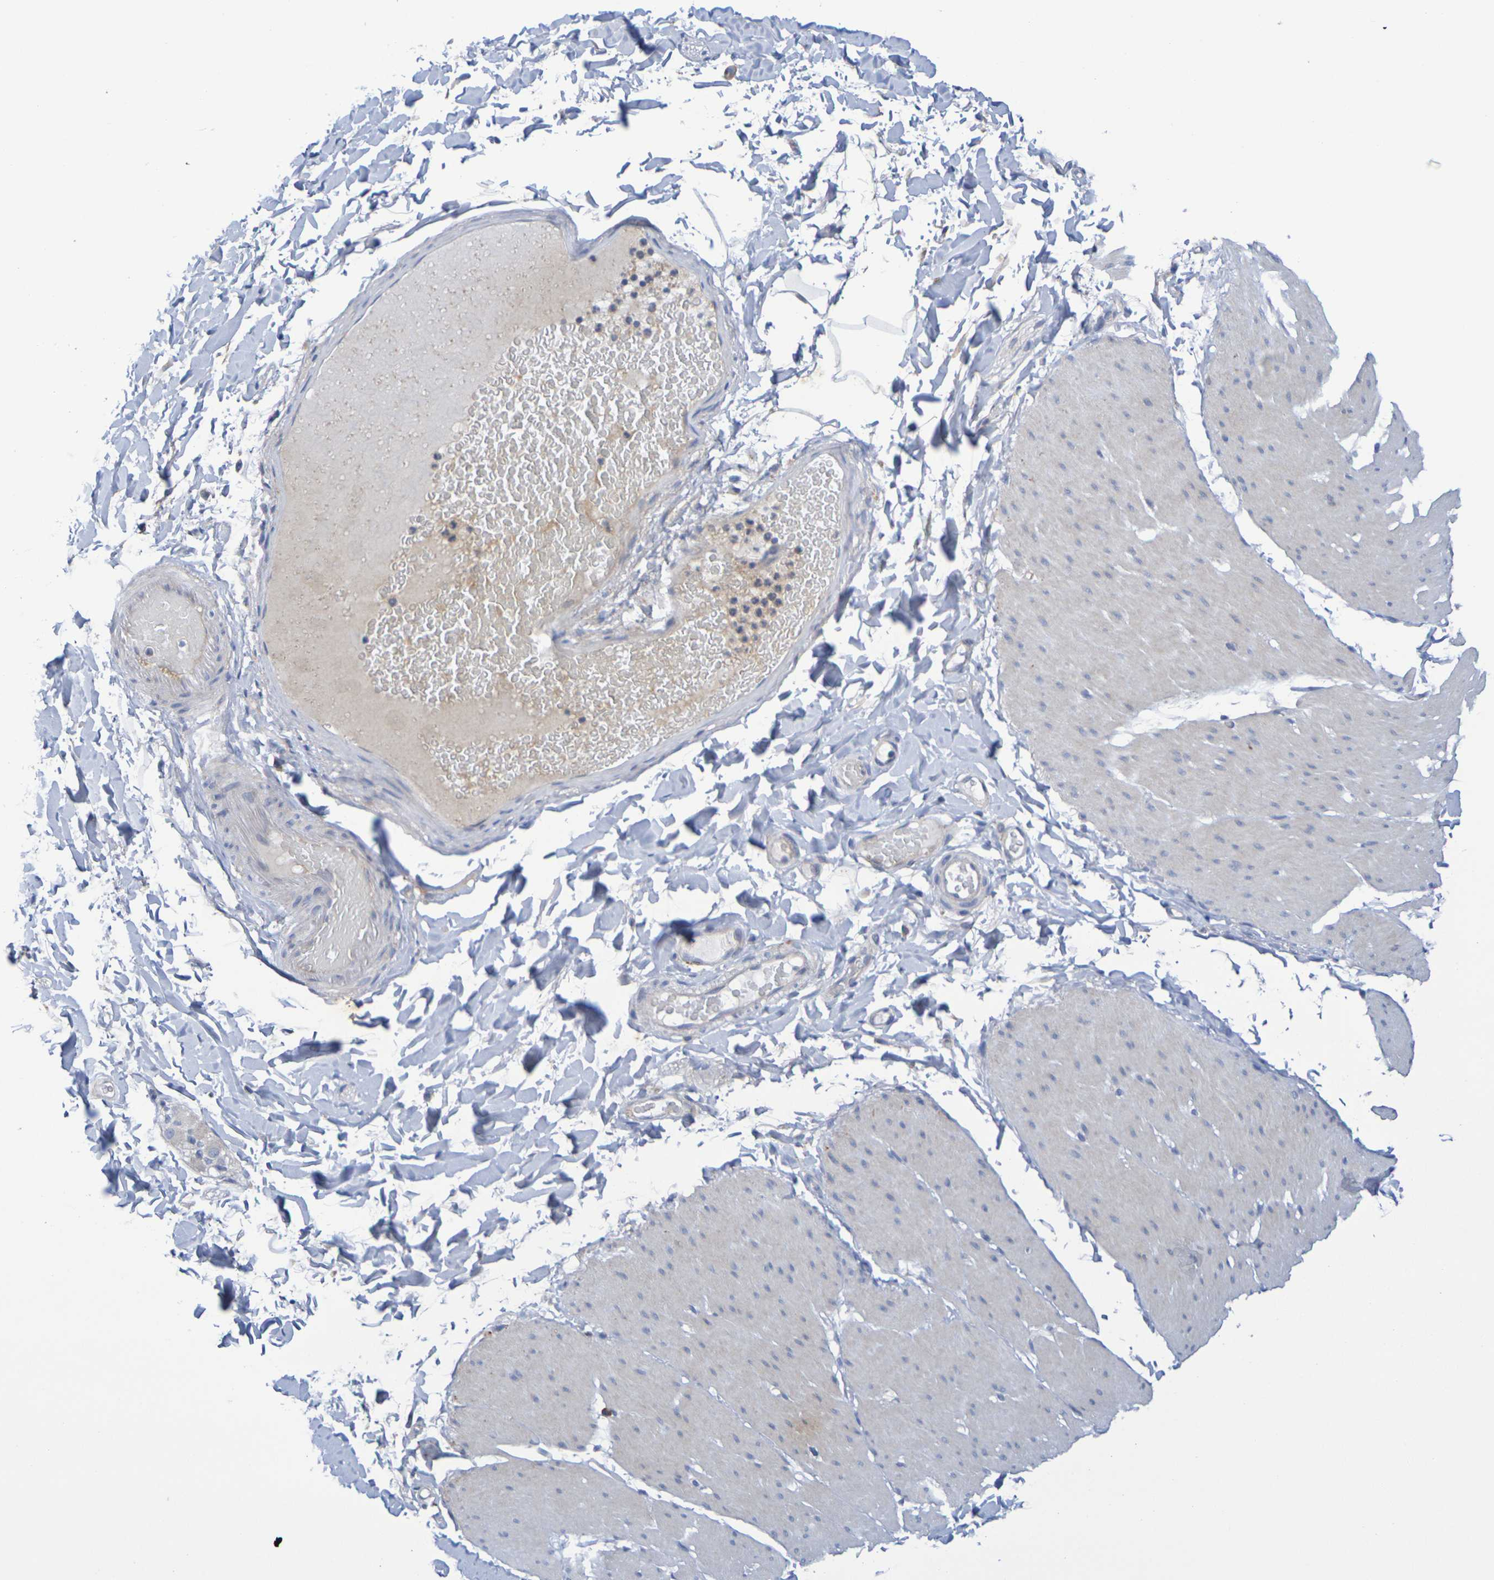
{"staining": {"intensity": "negative", "quantity": "none", "location": "none"}, "tissue": "smooth muscle", "cell_type": "Smooth muscle cells", "image_type": "normal", "snomed": [{"axis": "morphology", "description": "Normal tissue, NOS"}, {"axis": "topography", "description": "Smooth muscle"}, {"axis": "topography", "description": "Colon"}], "caption": "Immunohistochemistry (IHC) micrograph of unremarkable smooth muscle: human smooth muscle stained with DAB (3,3'-diaminobenzidine) exhibits no significant protein staining in smooth muscle cells.", "gene": "SDC4", "patient": {"sex": "male", "age": 67}}